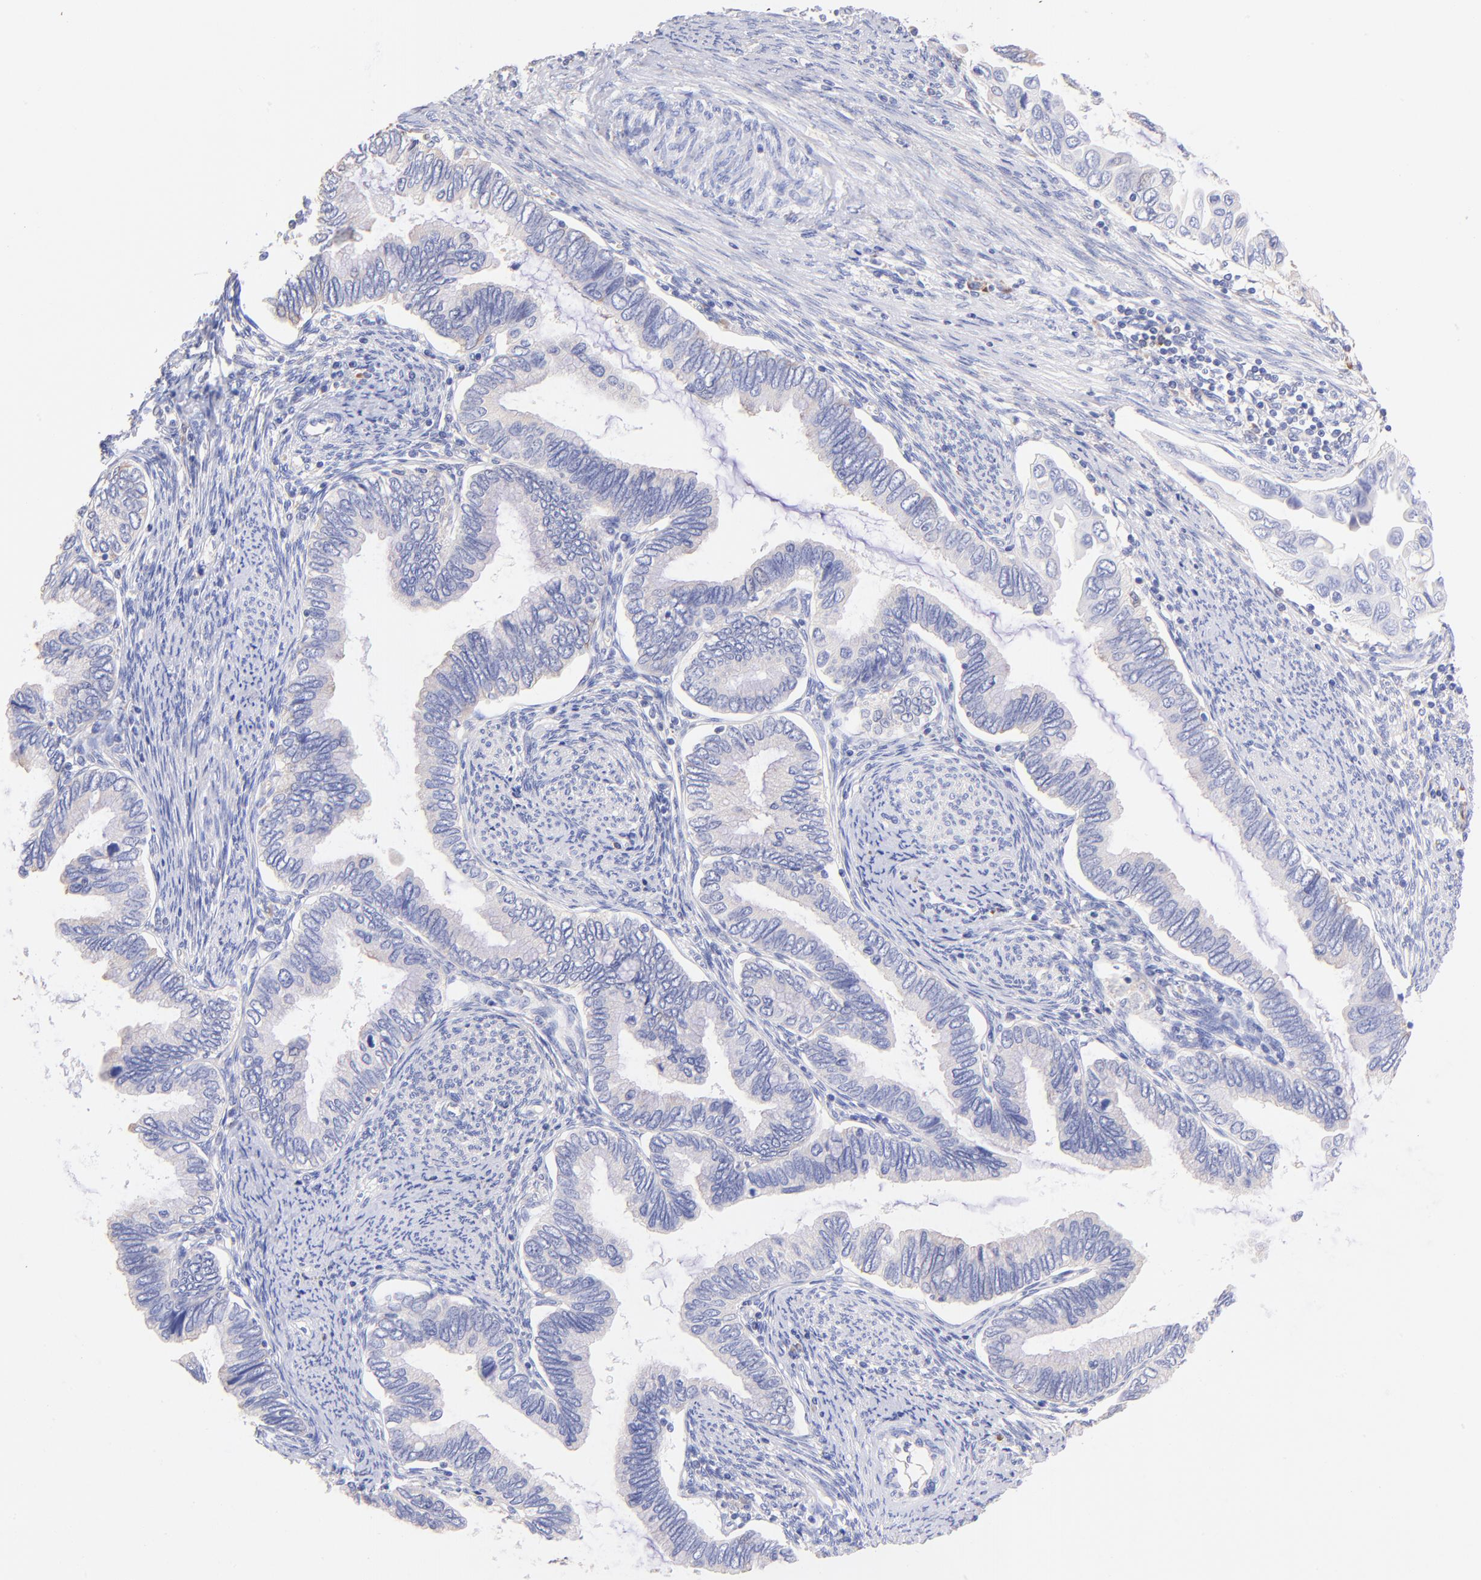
{"staining": {"intensity": "weak", "quantity": "<25%", "location": "cytoplasmic/membranous"}, "tissue": "cervical cancer", "cell_type": "Tumor cells", "image_type": "cancer", "snomed": [{"axis": "morphology", "description": "Adenocarcinoma, NOS"}, {"axis": "topography", "description": "Cervix"}], "caption": "Micrograph shows no protein staining in tumor cells of cervical cancer tissue.", "gene": "RPL30", "patient": {"sex": "female", "age": 49}}